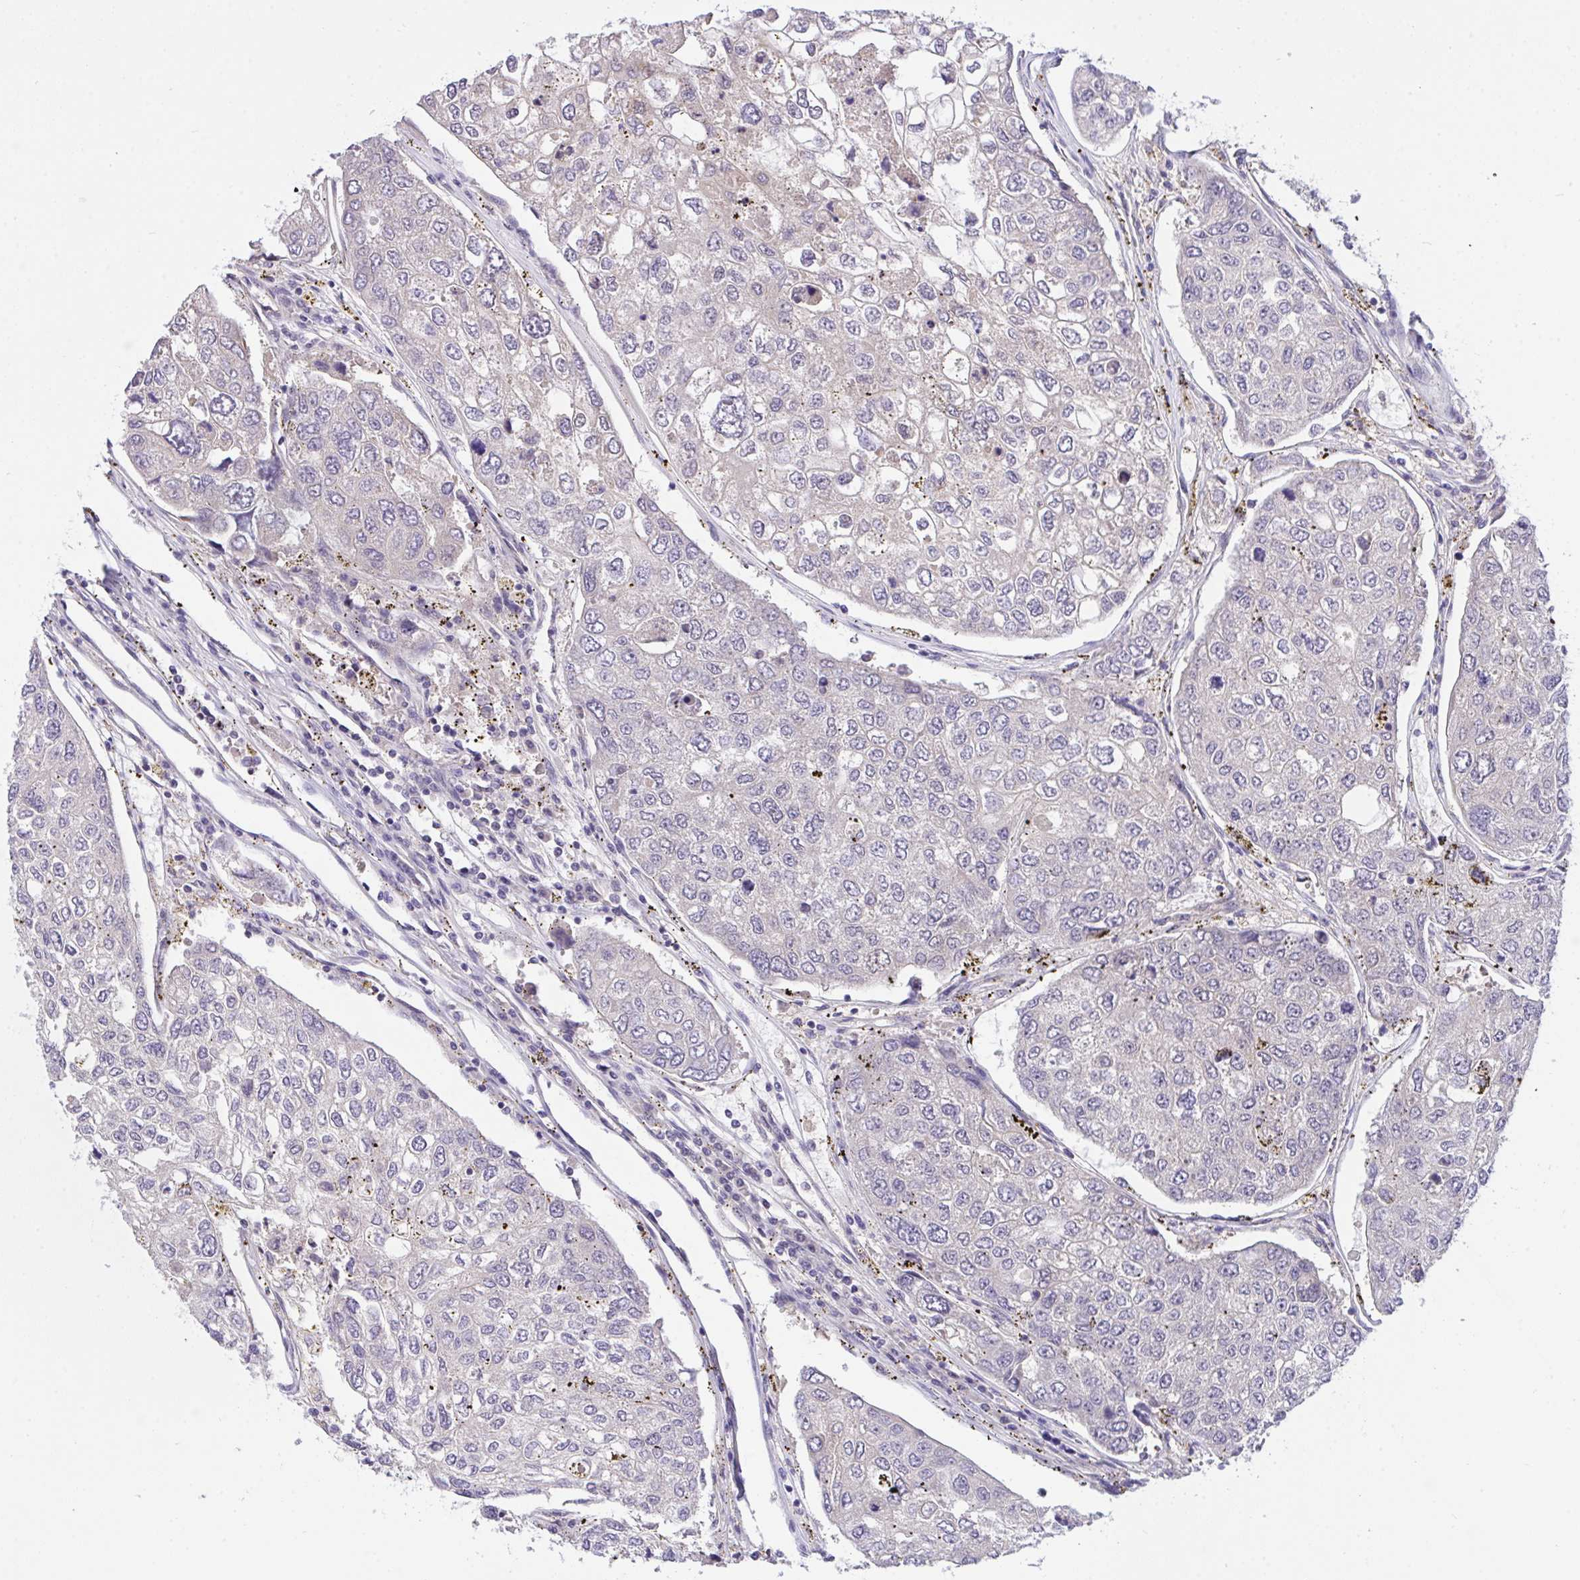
{"staining": {"intensity": "negative", "quantity": "none", "location": "none"}, "tissue": "urothelial cancer", "cell_type": "Tumor cells", "image_type": "cancer", "snomed": [{"axis": "morphology", "description": "Urothelial carcinoma, High grade"}, {"axis": "topography", "description": "Lymph node"}, {"axis": "topography", "description": "Urinary bladder"}], "caption": "The immunohistochemistry (IHC) photomicrograph has no significant expression in tumor cells of high-grade urothelial carcinoma tissue. (DAB (3,3'-diaminobenzidine) IHC visualized using brightfield microscopy, high magnification).", "gene": "C19orf54", "patient": {"sex": "male", "age": 51}}